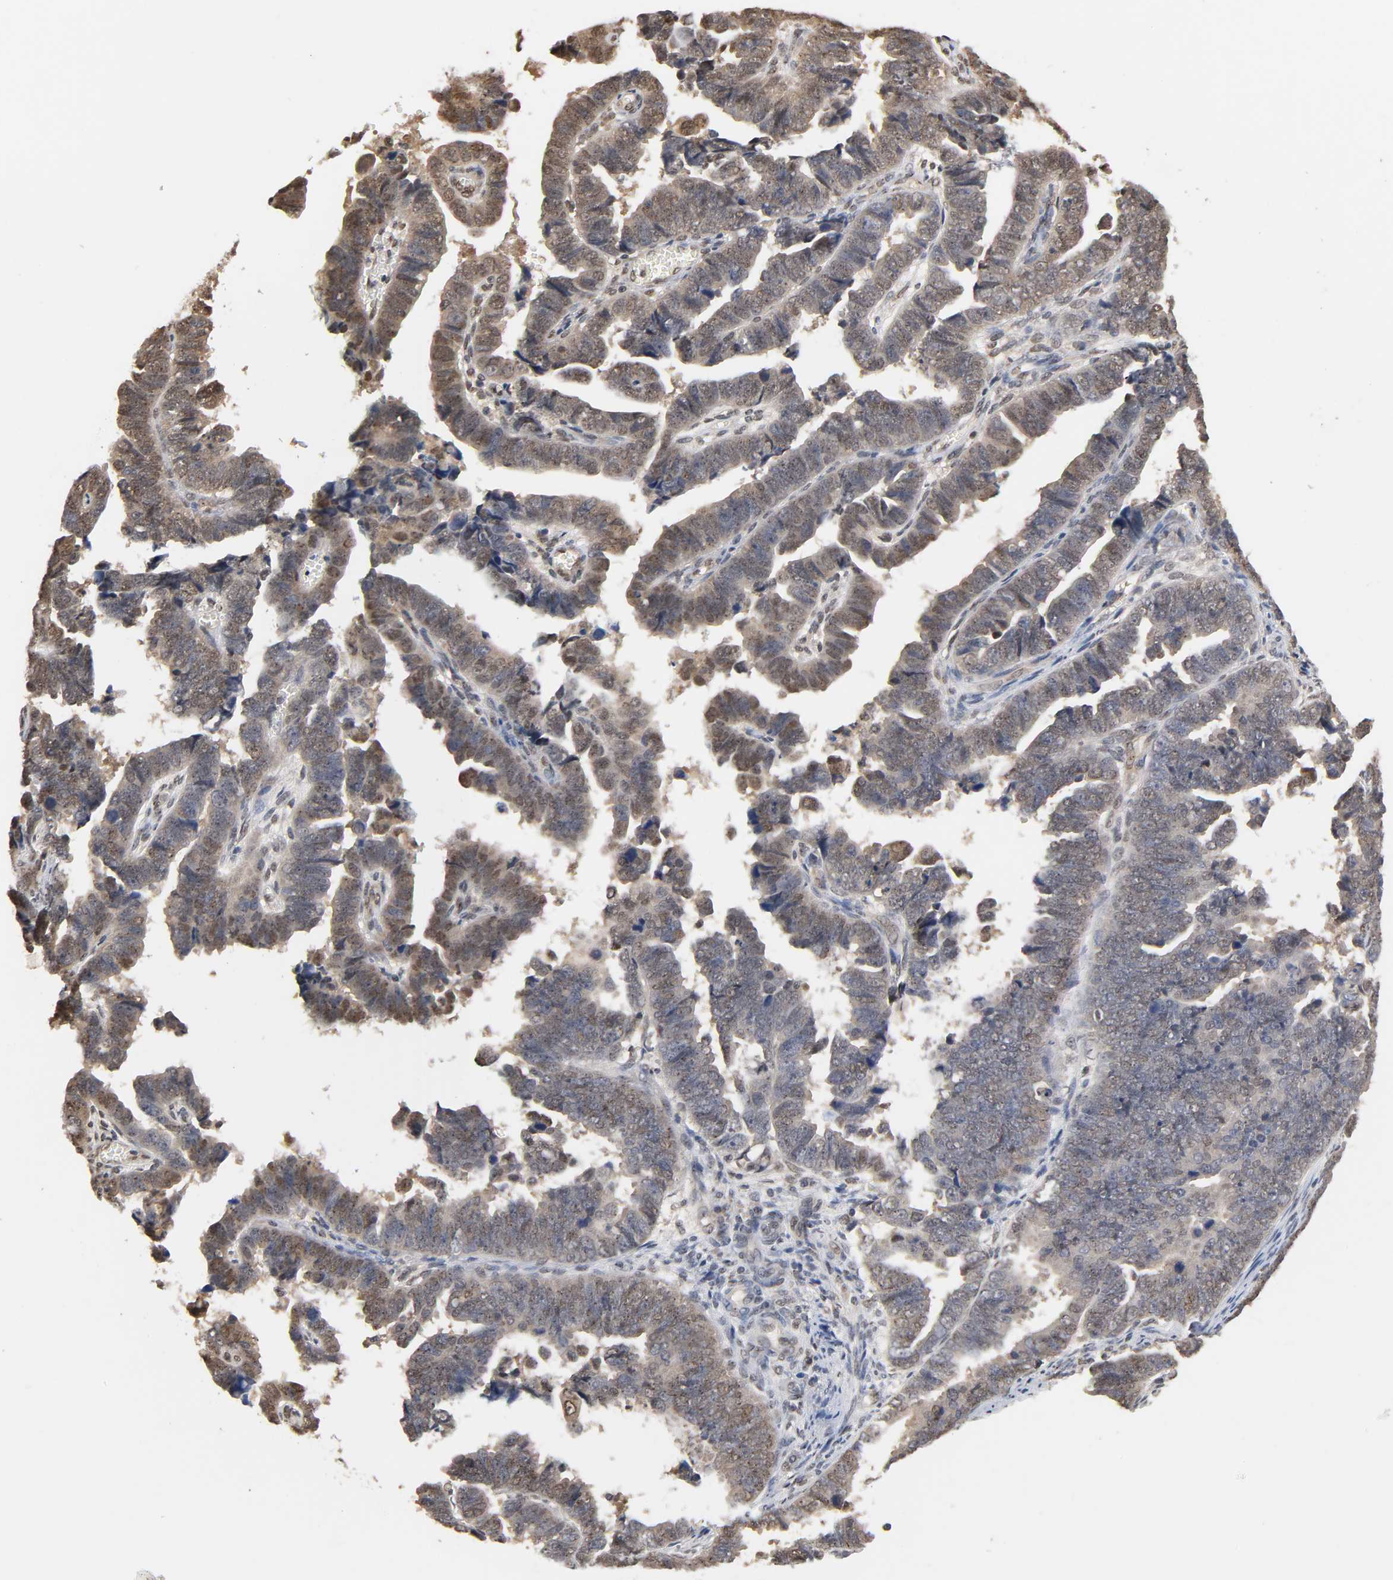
{"staining": {"intensity": "weak", "quantity": ">75%", "location": "nuclear"}, "tissue": "endometrial cancer", "cell_type": "Tumor cells", "image_type": "cancer", "snomed": [{"axis": "morphology", "description": "Adenocarcinoma, NOS"}, {"axis": "topography", "description": "Endometrium"}], "caption": "Human endometrial cancer (adenocarcinoma) stained with a brown dye exhibits weak nuclear positive expression in about >75% of tumor cells.", "gene": "UBC", "patient": {"sex": "female", "age": 75}}